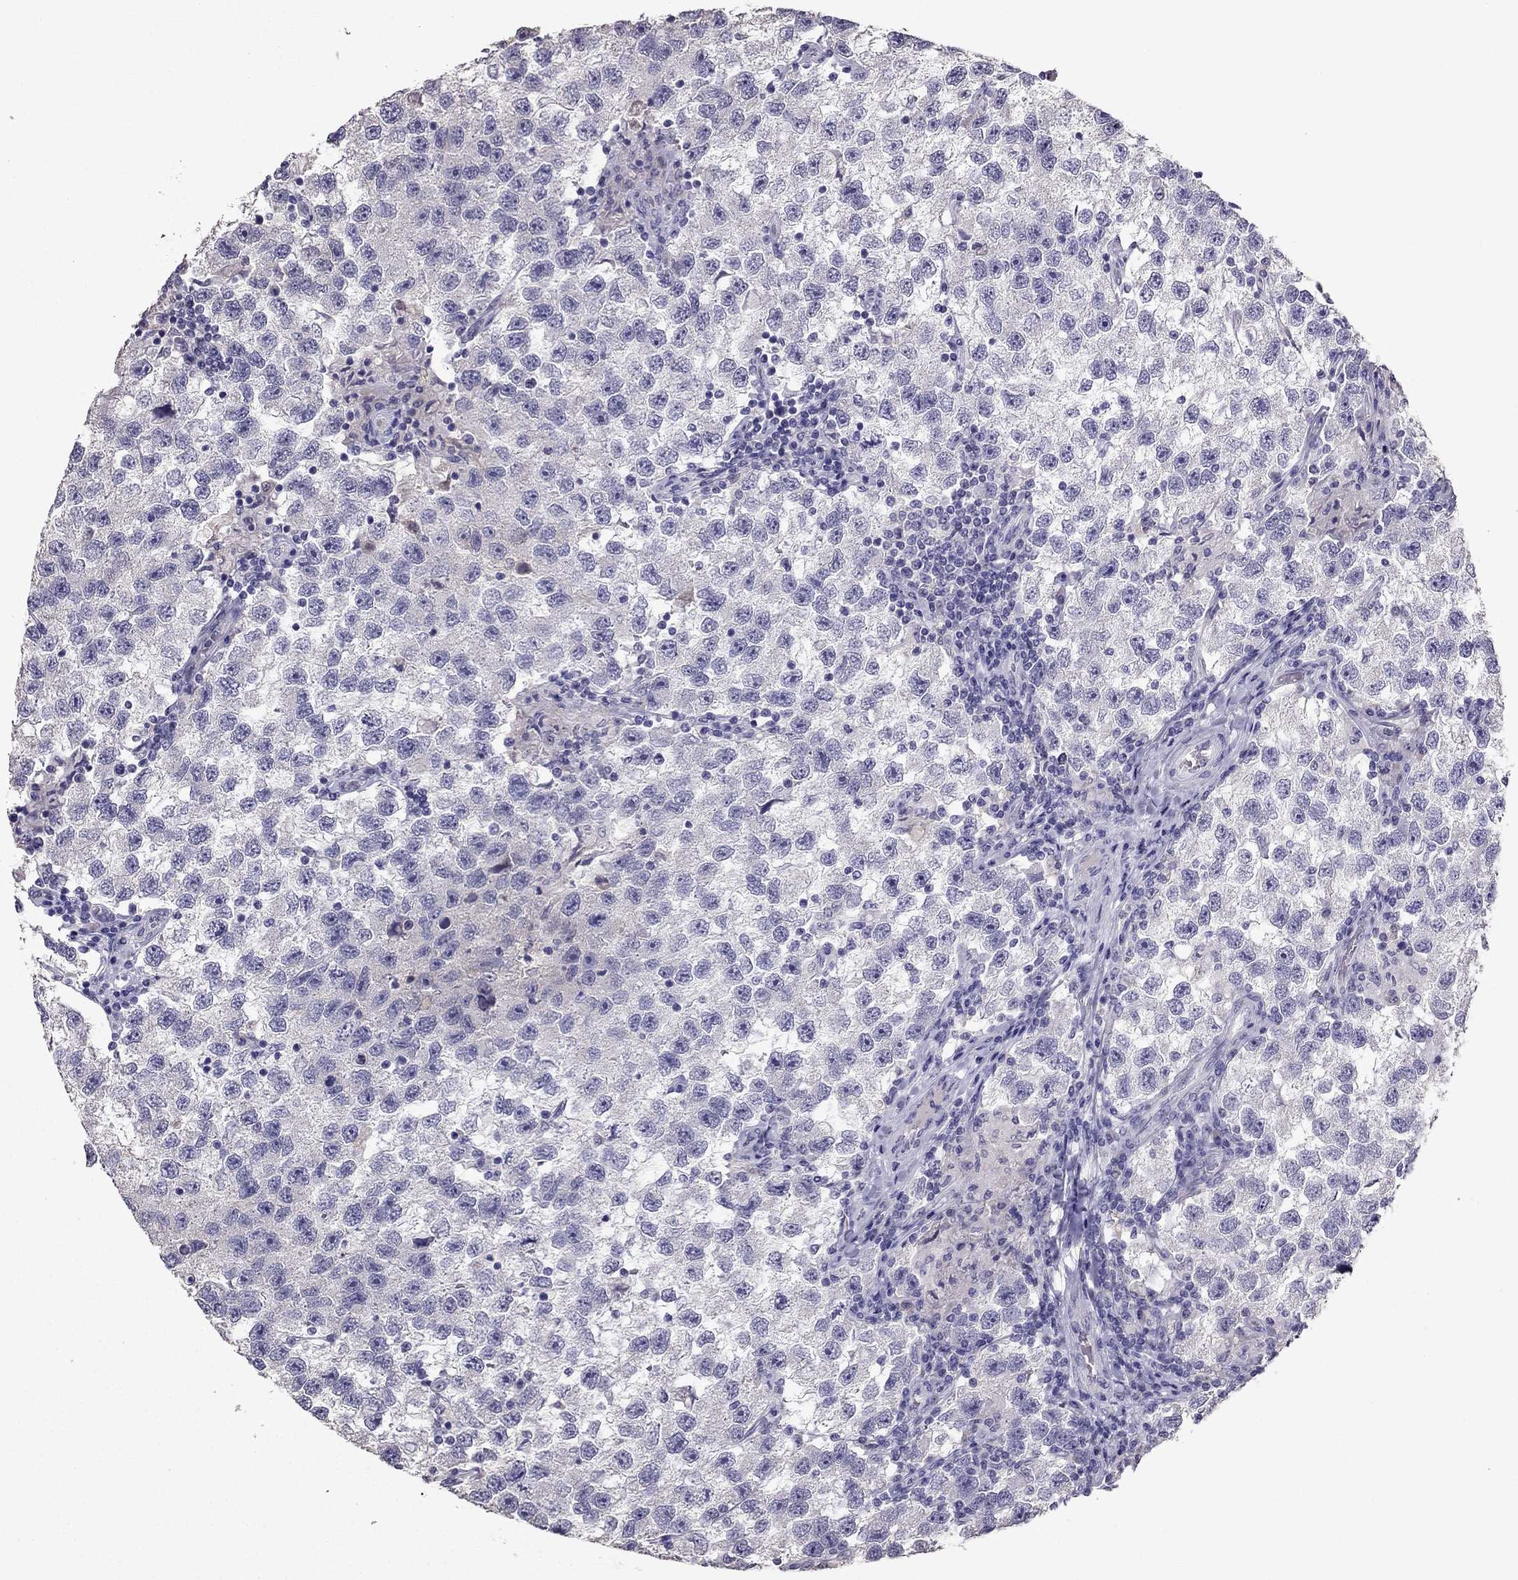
{"staining": {"intensity": "negative", "quantity": "none", "location": "none"}, "tissue": "testis cancer", "cell_type": "Tumor cells", "image_type": "cancer", "snomed": [{"axis": "morphology", "description": "Seminoma, NOS"}, {"axis": "topography", "description": "Testis"}], "caption": "A high-resolution micrograph shows immunohistochemistry staining of seminoma (testis), which displays no significant positivity in tumor cells. (DAB IHC with hematoxylin counter stain).", "gene": "SCG5", "patient": {"sex": "male", "age": 26}}